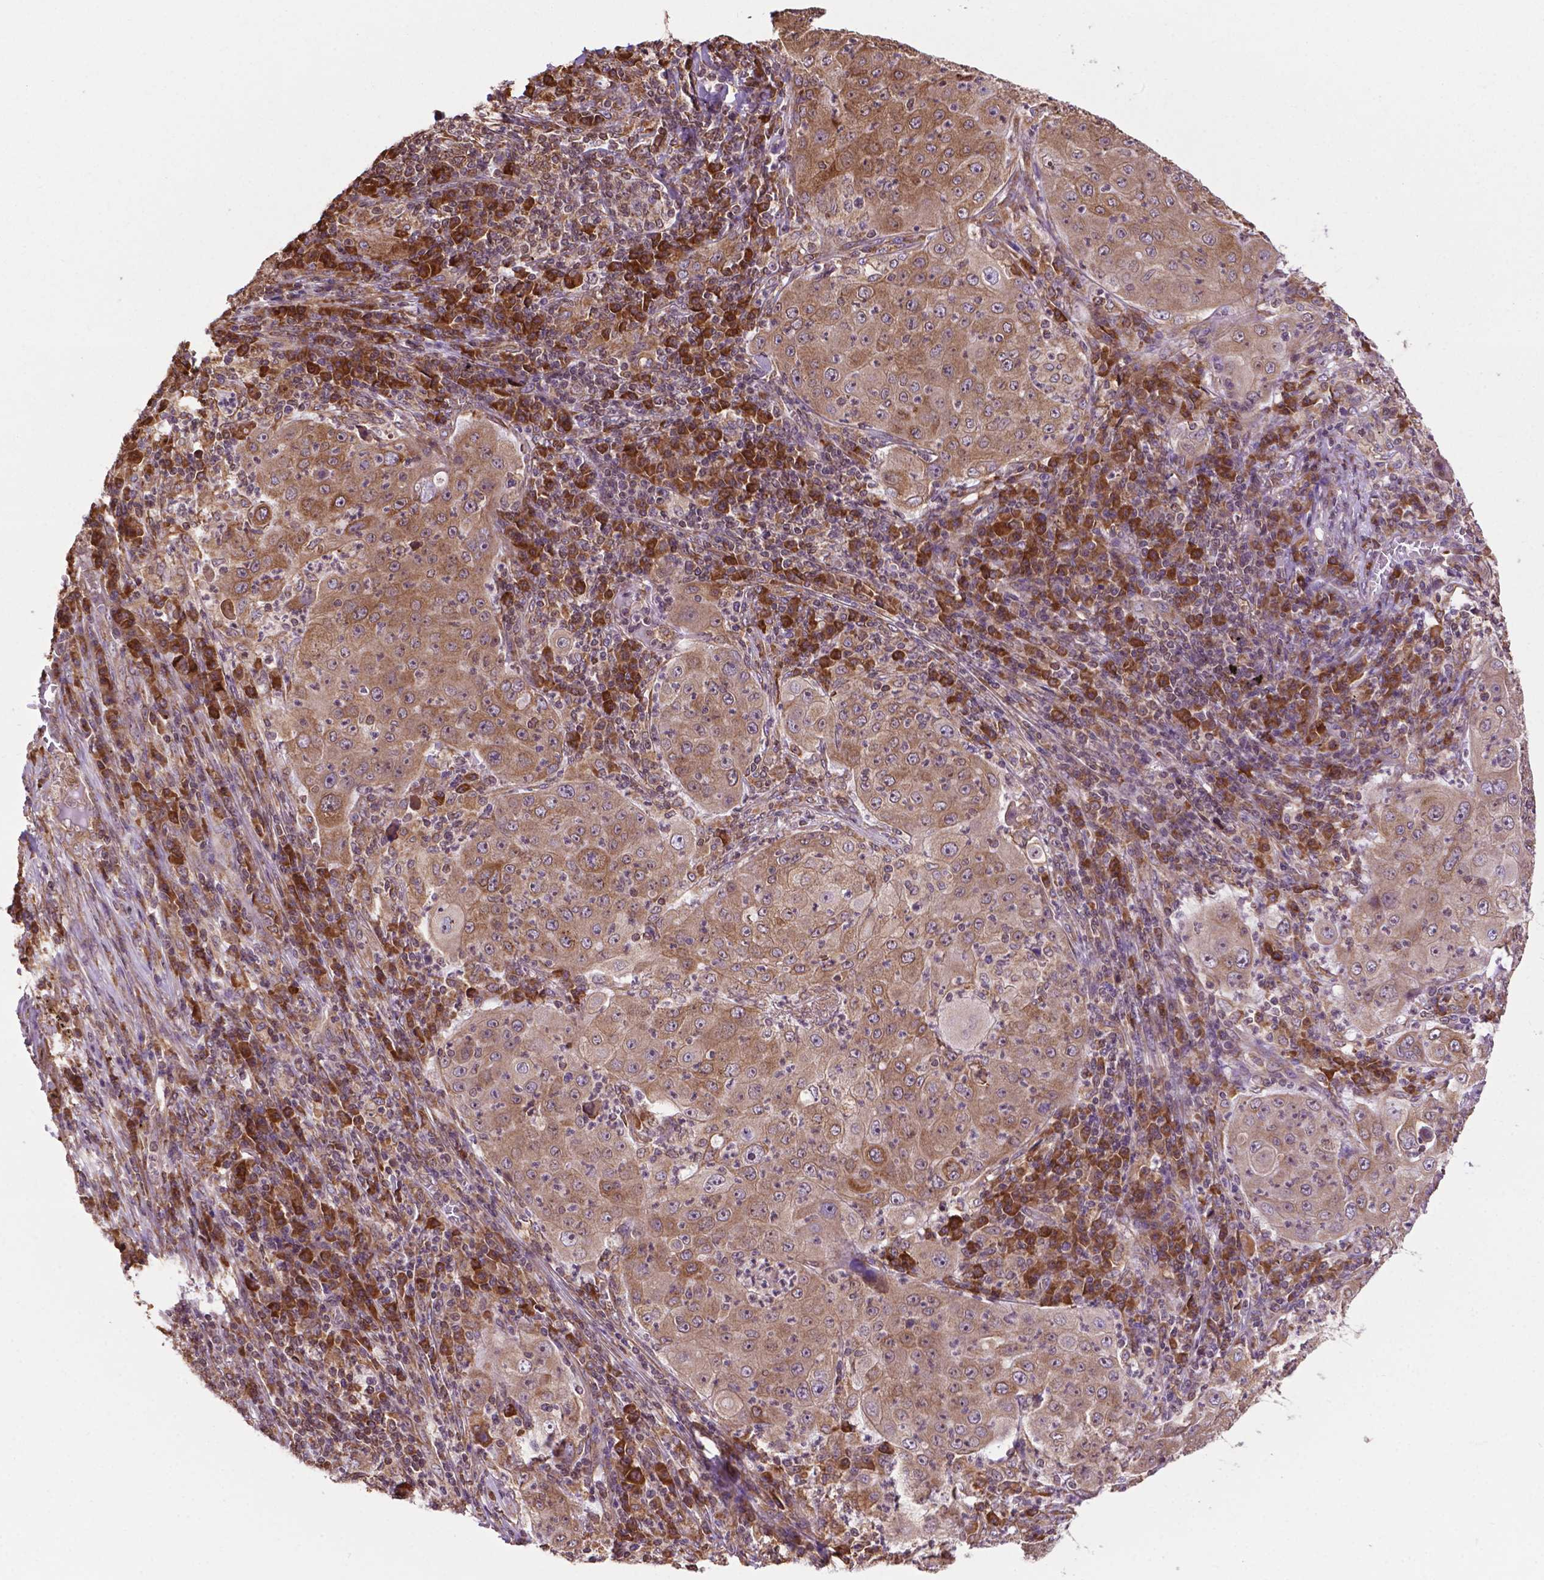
{"staining": {"intensity": "moderate", "quantity": ">75%", "location": "cytoplasmic/membranous"}, "tissue": "lung cancer", "cell_type": "Tumor cells", "image_type": "cancer", "snomed": [{"axis": "morphology", "description": "Squamous cell carcinoma, NOS"}, {"axis": "topography", "description": "Lung"}], "caption": "Squamous cell carcinoma (lung) was stained to show a protein in brown. There is medium levels of moderate cytoplasmic/membranous staining in about >75% of tumor cells.", "gene": "GANAB", "patient": {"sex": "female", "age": 59}}